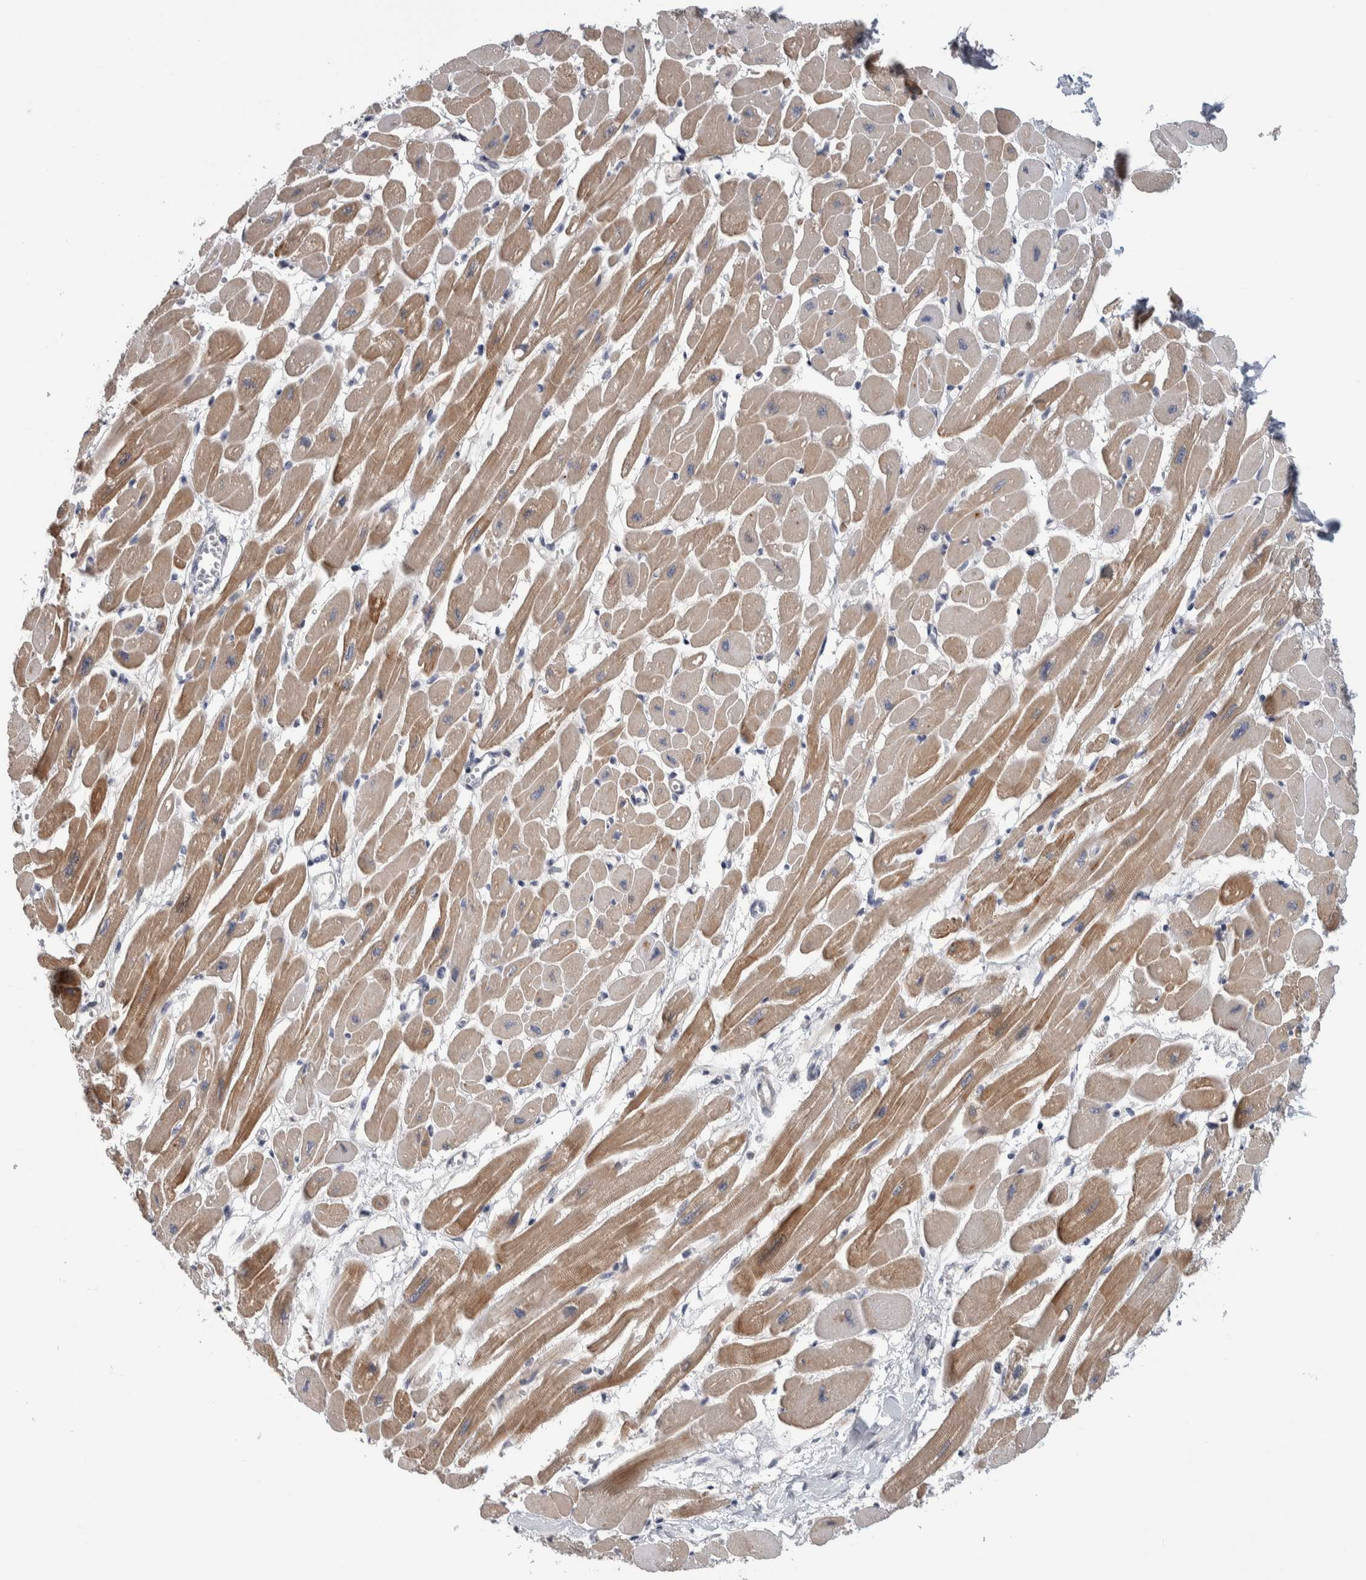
{"staining": {"intensity": "moderate", "quantity": ">75%", "location": "cytoplasmic/membranous"}, "tissue": "heart muscle", "cell_type": "Cardiomyocytes", "image_type": "normal", "snomed": [{"axis": "morphology", "description": "Normal tissue, NOS"}, {"axis": "topography", "description": "Heart"}], "caption": "This is a histology image of IHC staining of unremarkable heart muscle, which shows moderate staining in the cytoplasmic/membranous of cardiomyocytes.", "gene": "PRRG4", "patient": {"sex": "female", "age": 54}}